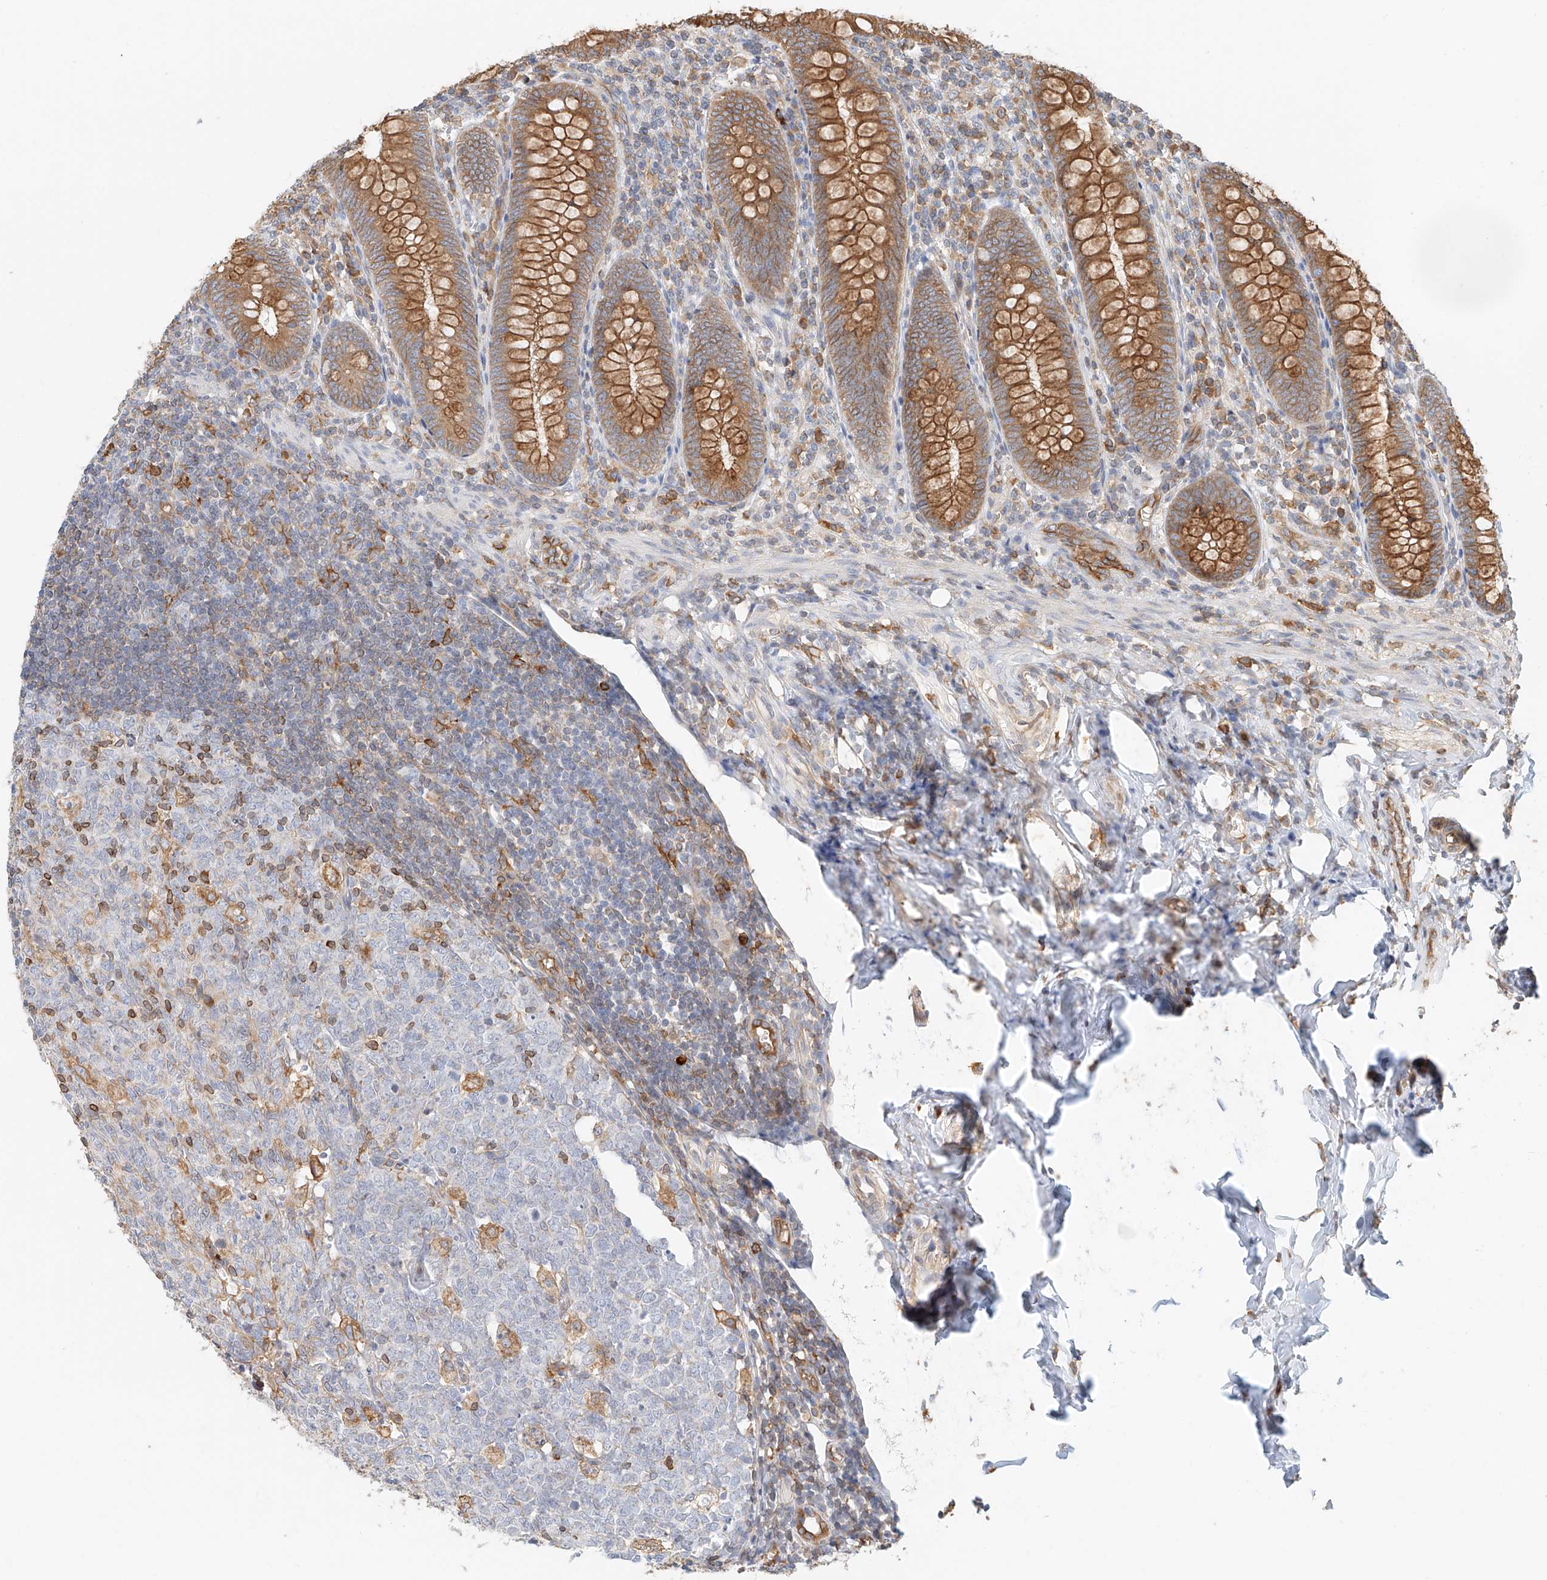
{"staining": {"intensity": "moderate", "quantity": ">75%", "location": "cytoplasmic/membranous"}, "tissue": "appendix", "cell_type": "Glandular cells", "image_type": "normal", "snomed": [{"axis": "morphology", "description": "Normal tissue, NOS"}, {"axis": "topography", "description": "Appendix"}], "caption": "DAB immunohistochemical staining of normal appendix shows moderate cytoplasmic/membranous protein expression in about >75% of glandular cells. The staining was performed using DAB (3,3'-diaminobenzidine), with brown indicating positive protein expression. Nuclei are stained blue with hematoxylin.", "gene": "DHRS7", "patient": {"sex": "male", "age": 14}}